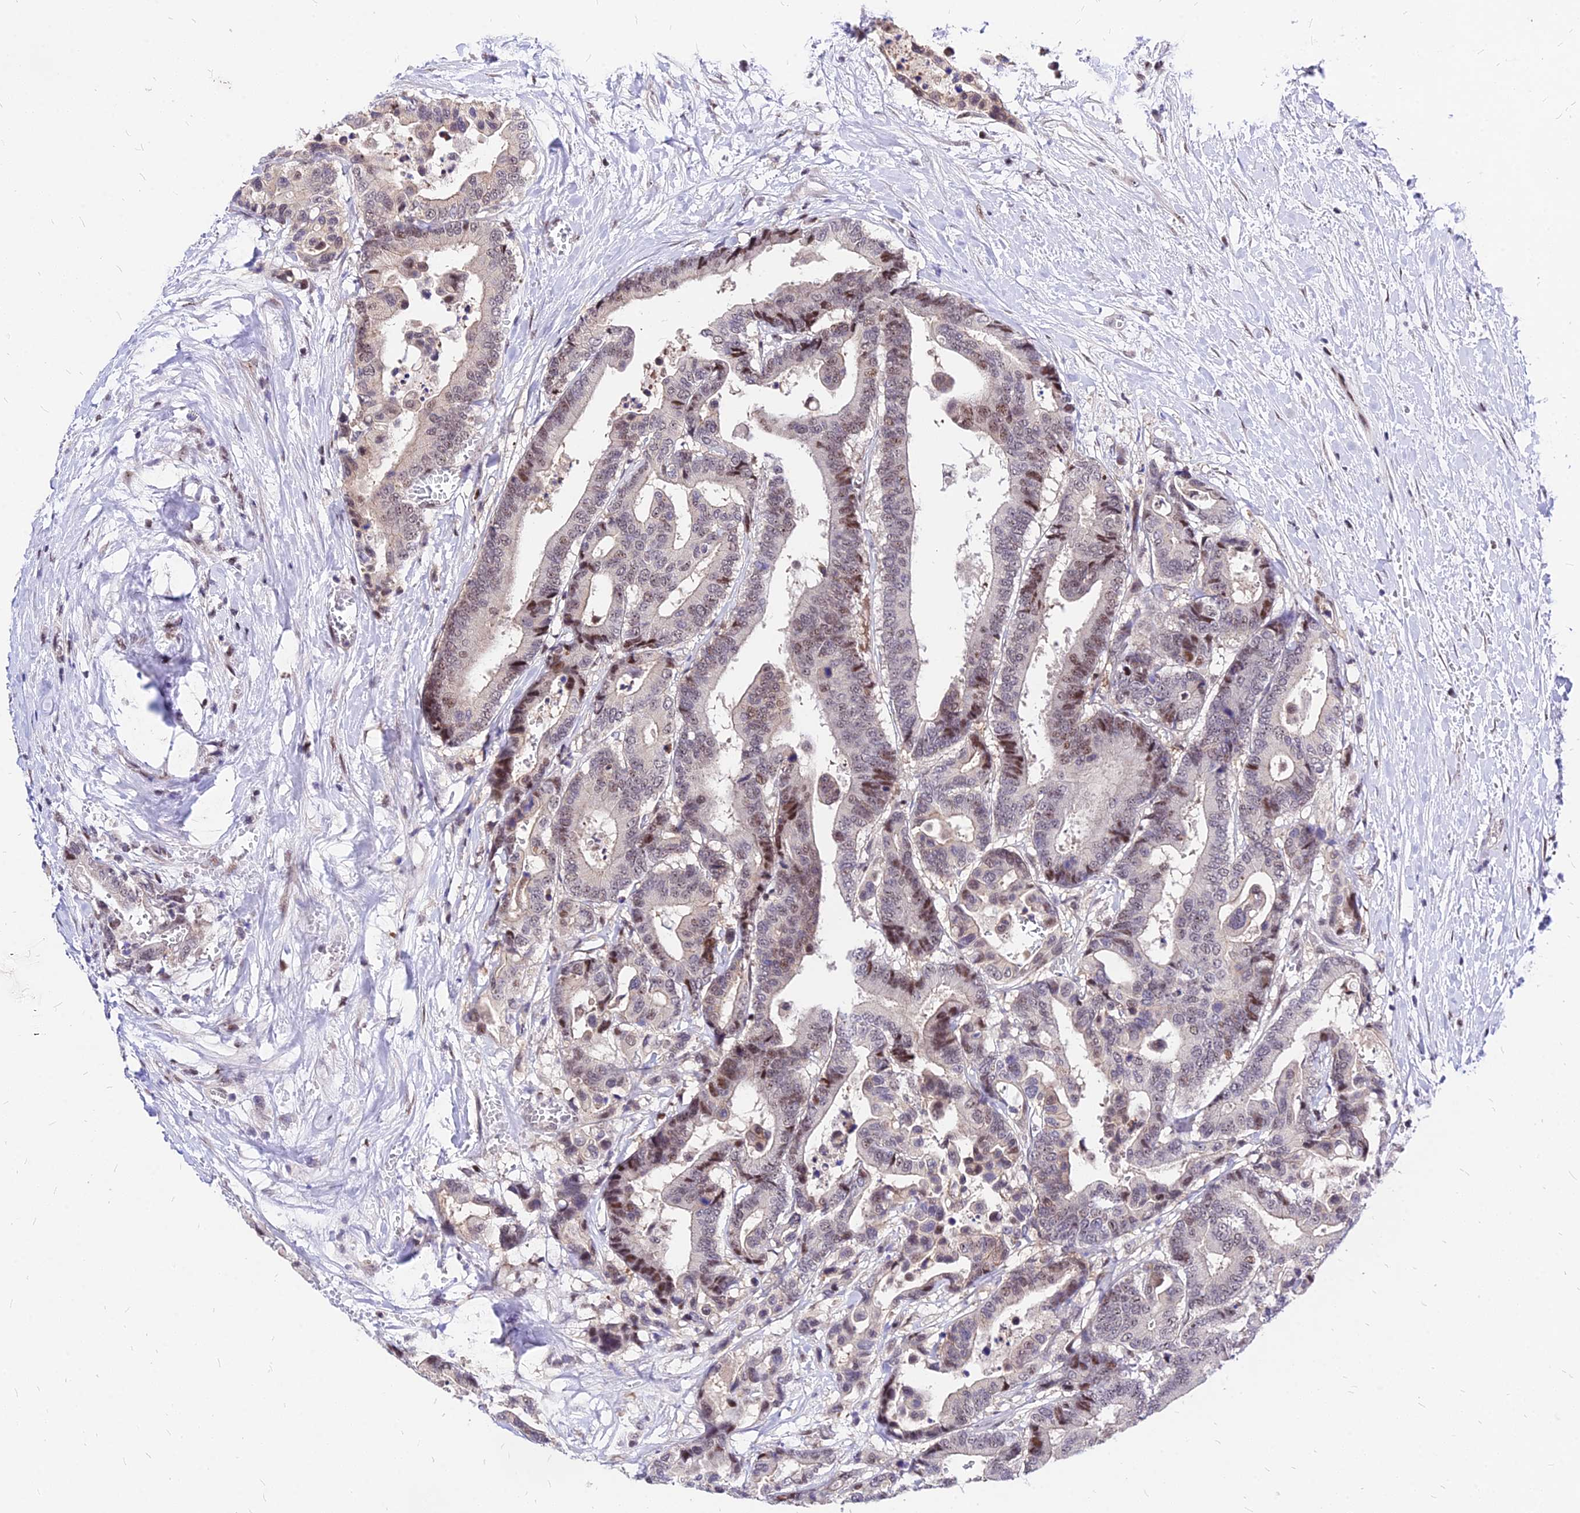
{"staining": {"intensity": "moderate", "quantity": "<25%", "location": "nuclear"}, "tissue": "colorectal cancer", "cell_type": "Tumor cells", "image_type": "cancer", "snomed": [{"axis": "morphology", "description": "Normal tissue, NOS"}, {"axis": "morphology", "description": "Adenocarcinoma, NOS"}, {"axis": "topography", "description": "Colon"}], "caption": "Immunohistochemistry (IHC) photomicrograph of neoplastic tissue: human adenocarcinoma (colorectal) stained using immunohistochemistry (IHC) reveals low levels of moderate protein expression localized specifically in the nuclear of tumor cells, appearing as a nuclear brown color.", "gene": "DDX55", "patient": {"sex": "male", "age": 82}}